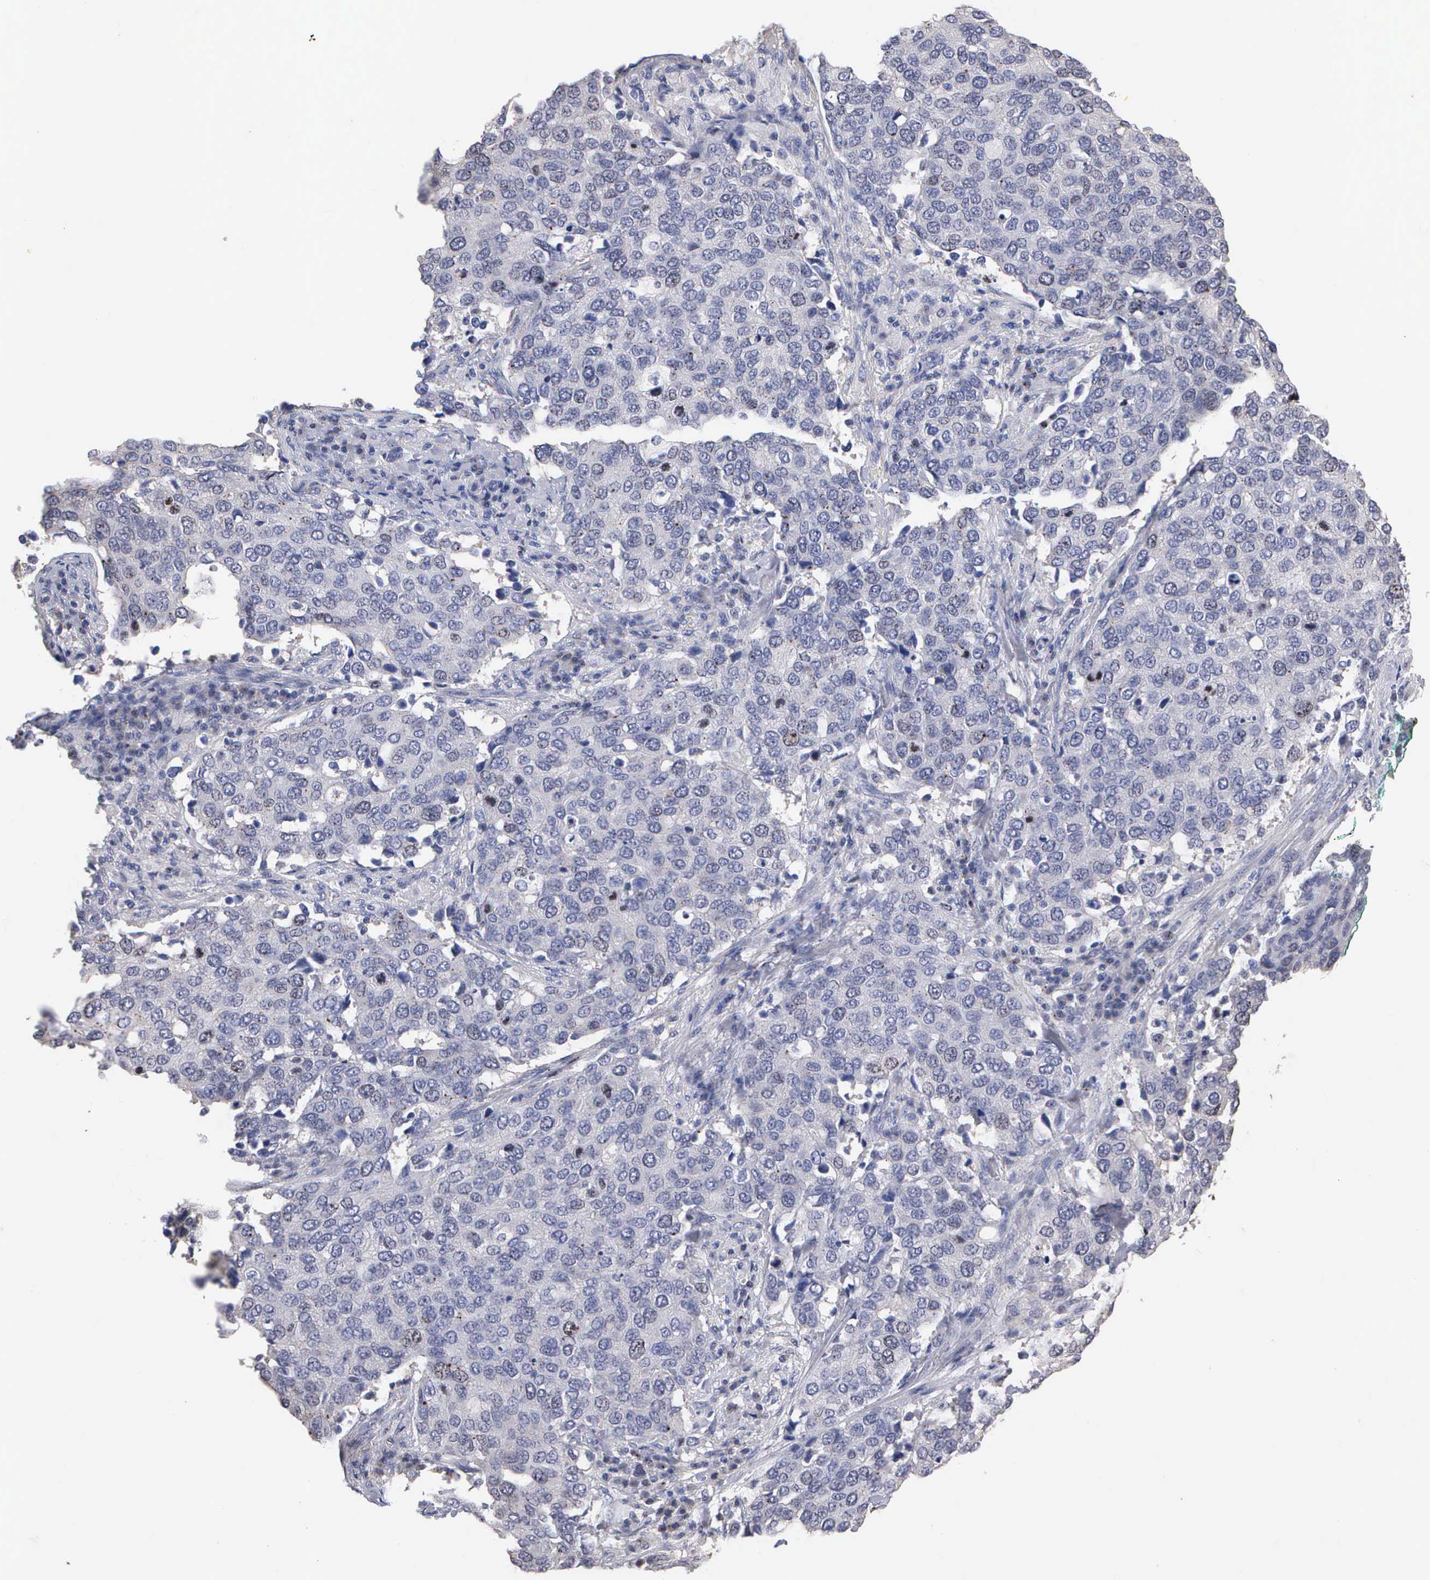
{"staining": {"intensity": "weak", "quantity": "<25%", "location": "nuclear"}, "tissue": "cervical cancer", "cell_type": "Tumor cells", "image_type": "cancer", "snomed": [{"axis": "morphology", "description": "Squamous cell carcinoma, NOS"}, {"axis": "topography", "description": "Cervix"}], "caption": "This is an immunohistochemistry micrograph of cervical cancer. There is no staining in tumor cells.", "gene": "KDM6A", "patient": {"sex": "female", "age": 54}}